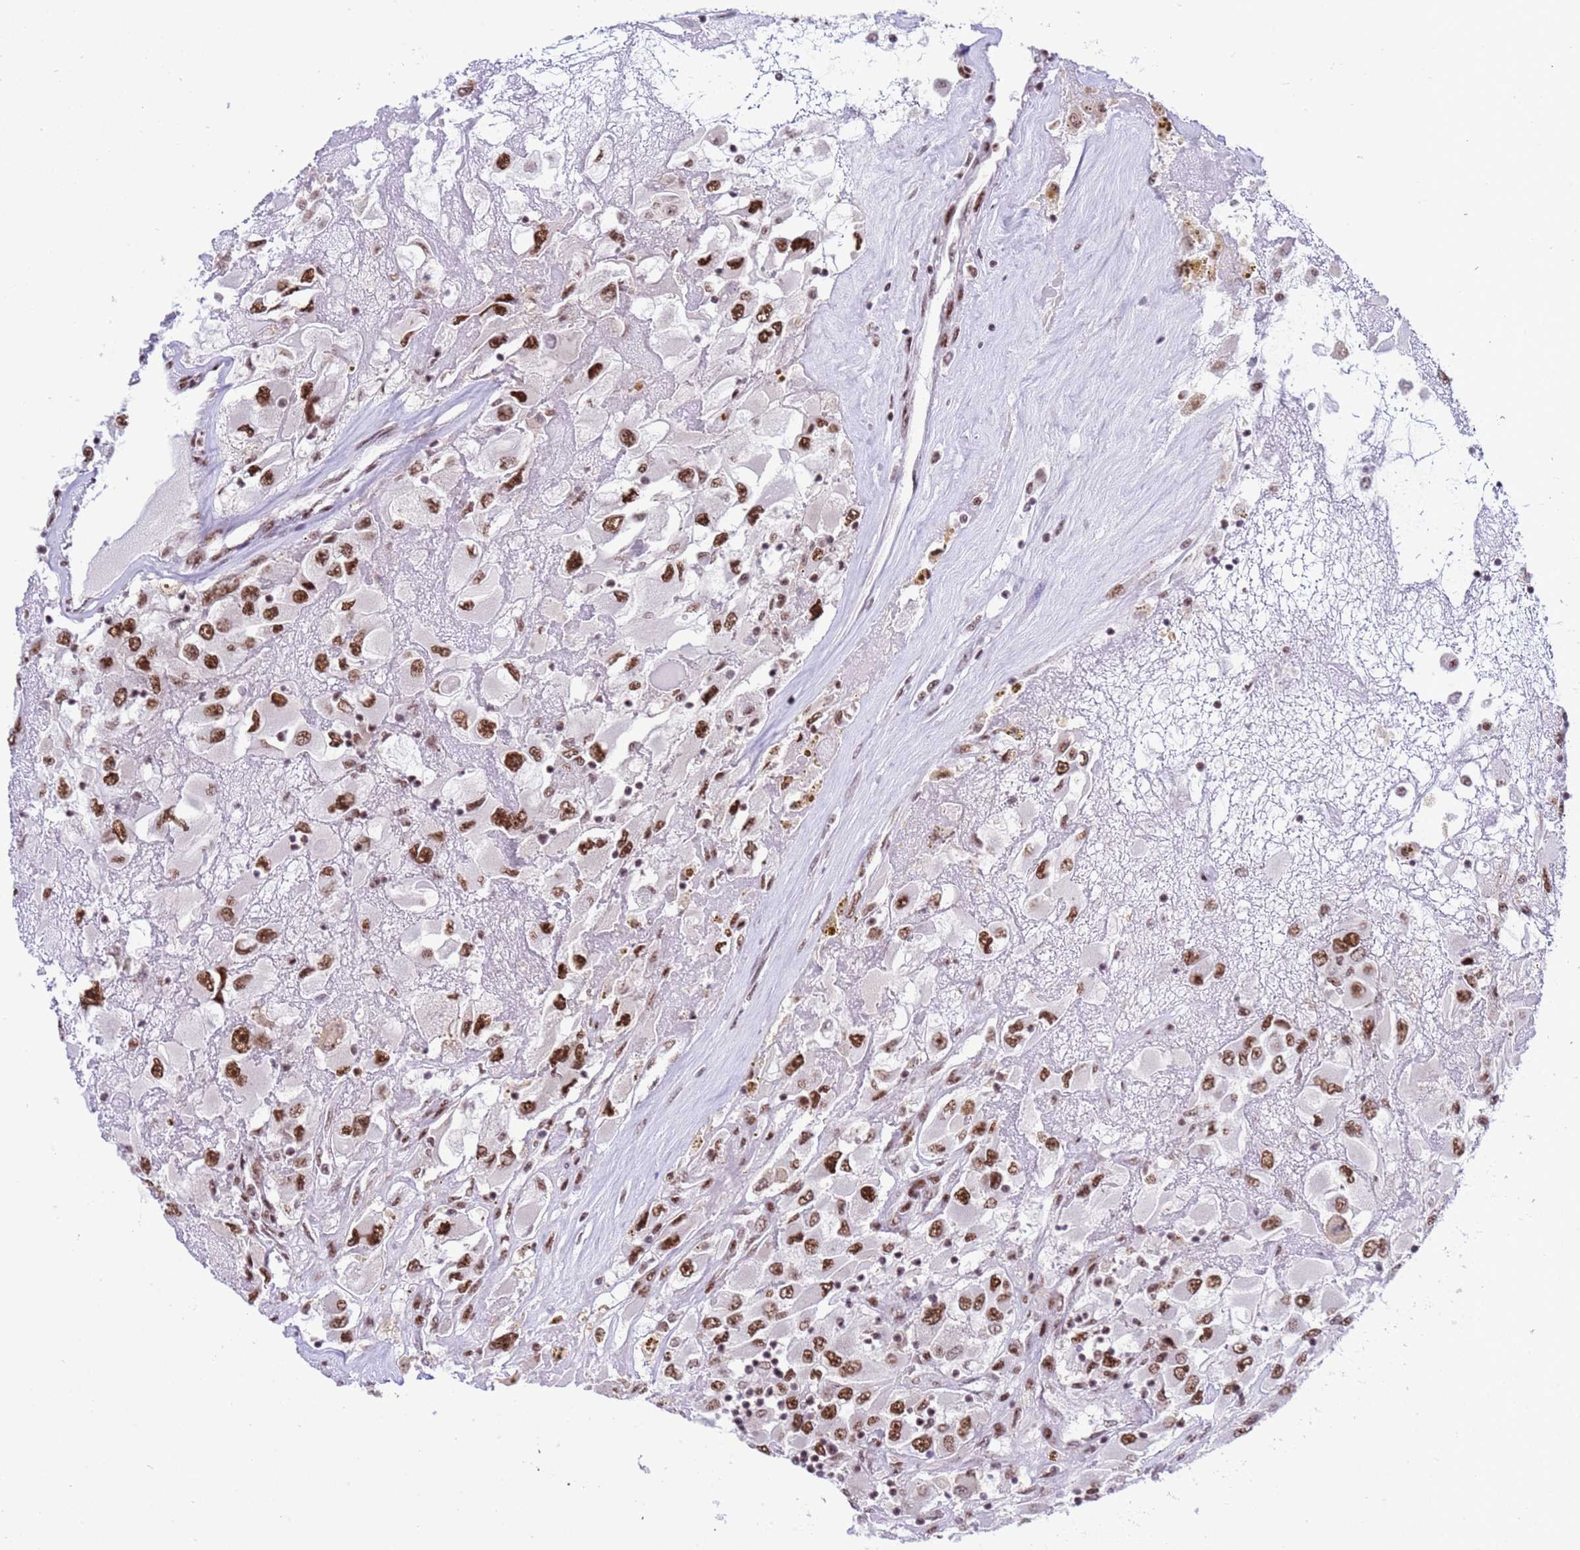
{"staining": {"intensity": "strong", "quantity": ">75%", "location": "nuclear"}, "tissue": "renal cancer", "cell_type": "Tumor cells", "image_type": "cancer", "snomed": [{"axis": "morphology", "description": "Adenocarcinoma, NOS"}, {"axis": "topography", "description": "Kidney"}], "caption": "This photomicrograph reveals IHC staining of renal cancer (adenocarcinoma), with high strong nuclear staining in about >75% of tumor cells.", "gene": "THOC2", "patient": {"sex": "female", "age": 52}}